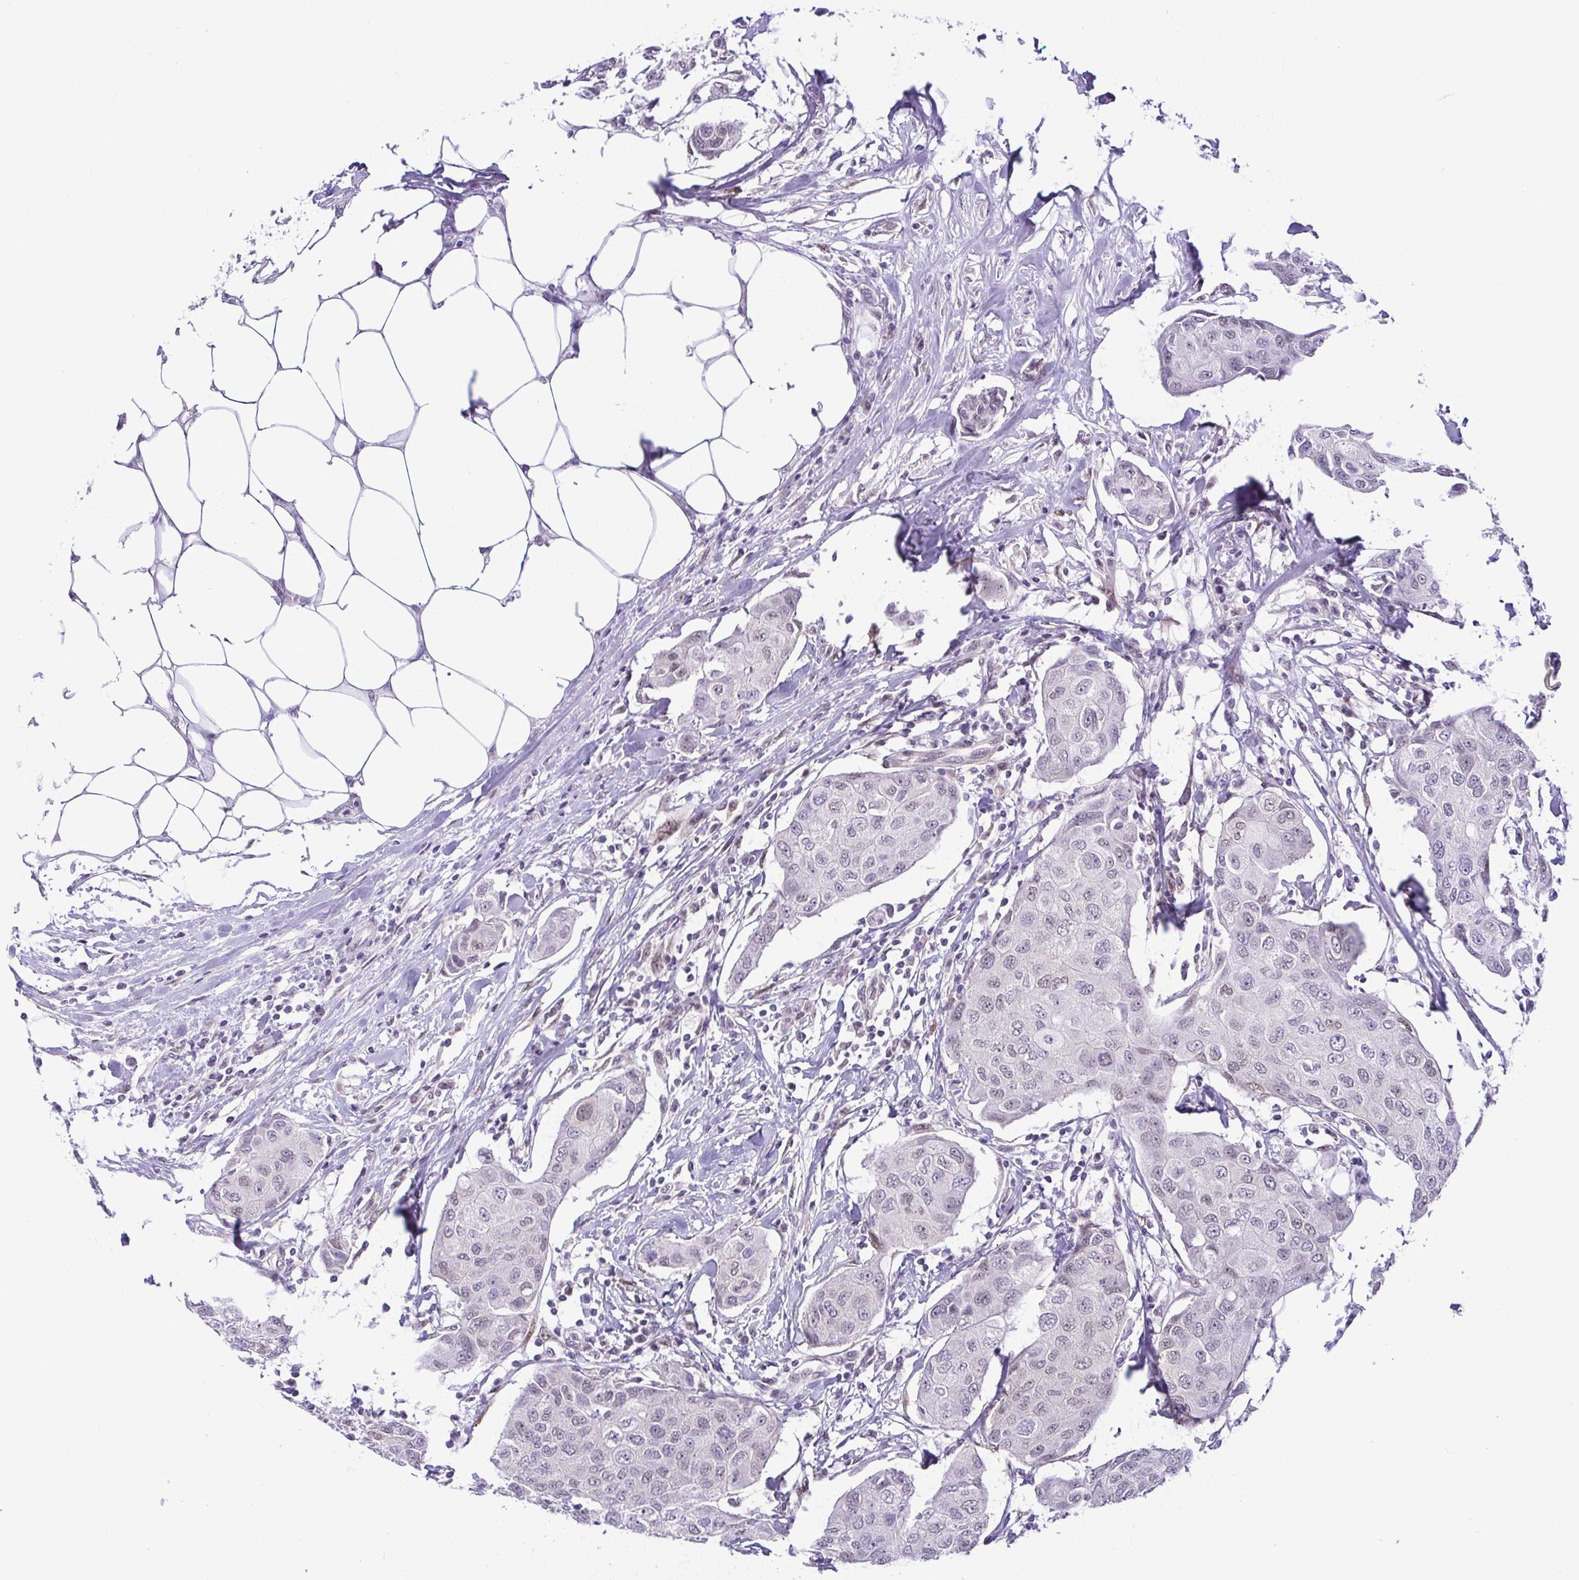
{"staining": {"intensity": "negative", "quantity": "none", "location": "none"}, "tissue": "breast cancer", "cell_type": "Tumor cells", "image_type": "cancer", "snomed": [{"axis": "morphology", "description": "Duct carcinoma"}, {"axis": "topography", "description": "Breast"}, {"axis": "topography", "description": "Lymph node"}], "caption": "Protein analysis of breast cancer displays no significant staining in tumor cells. (DAB IHC, high magnification).", "gene": "RBM3", "patient": {"sex": "female", "age": 80}}